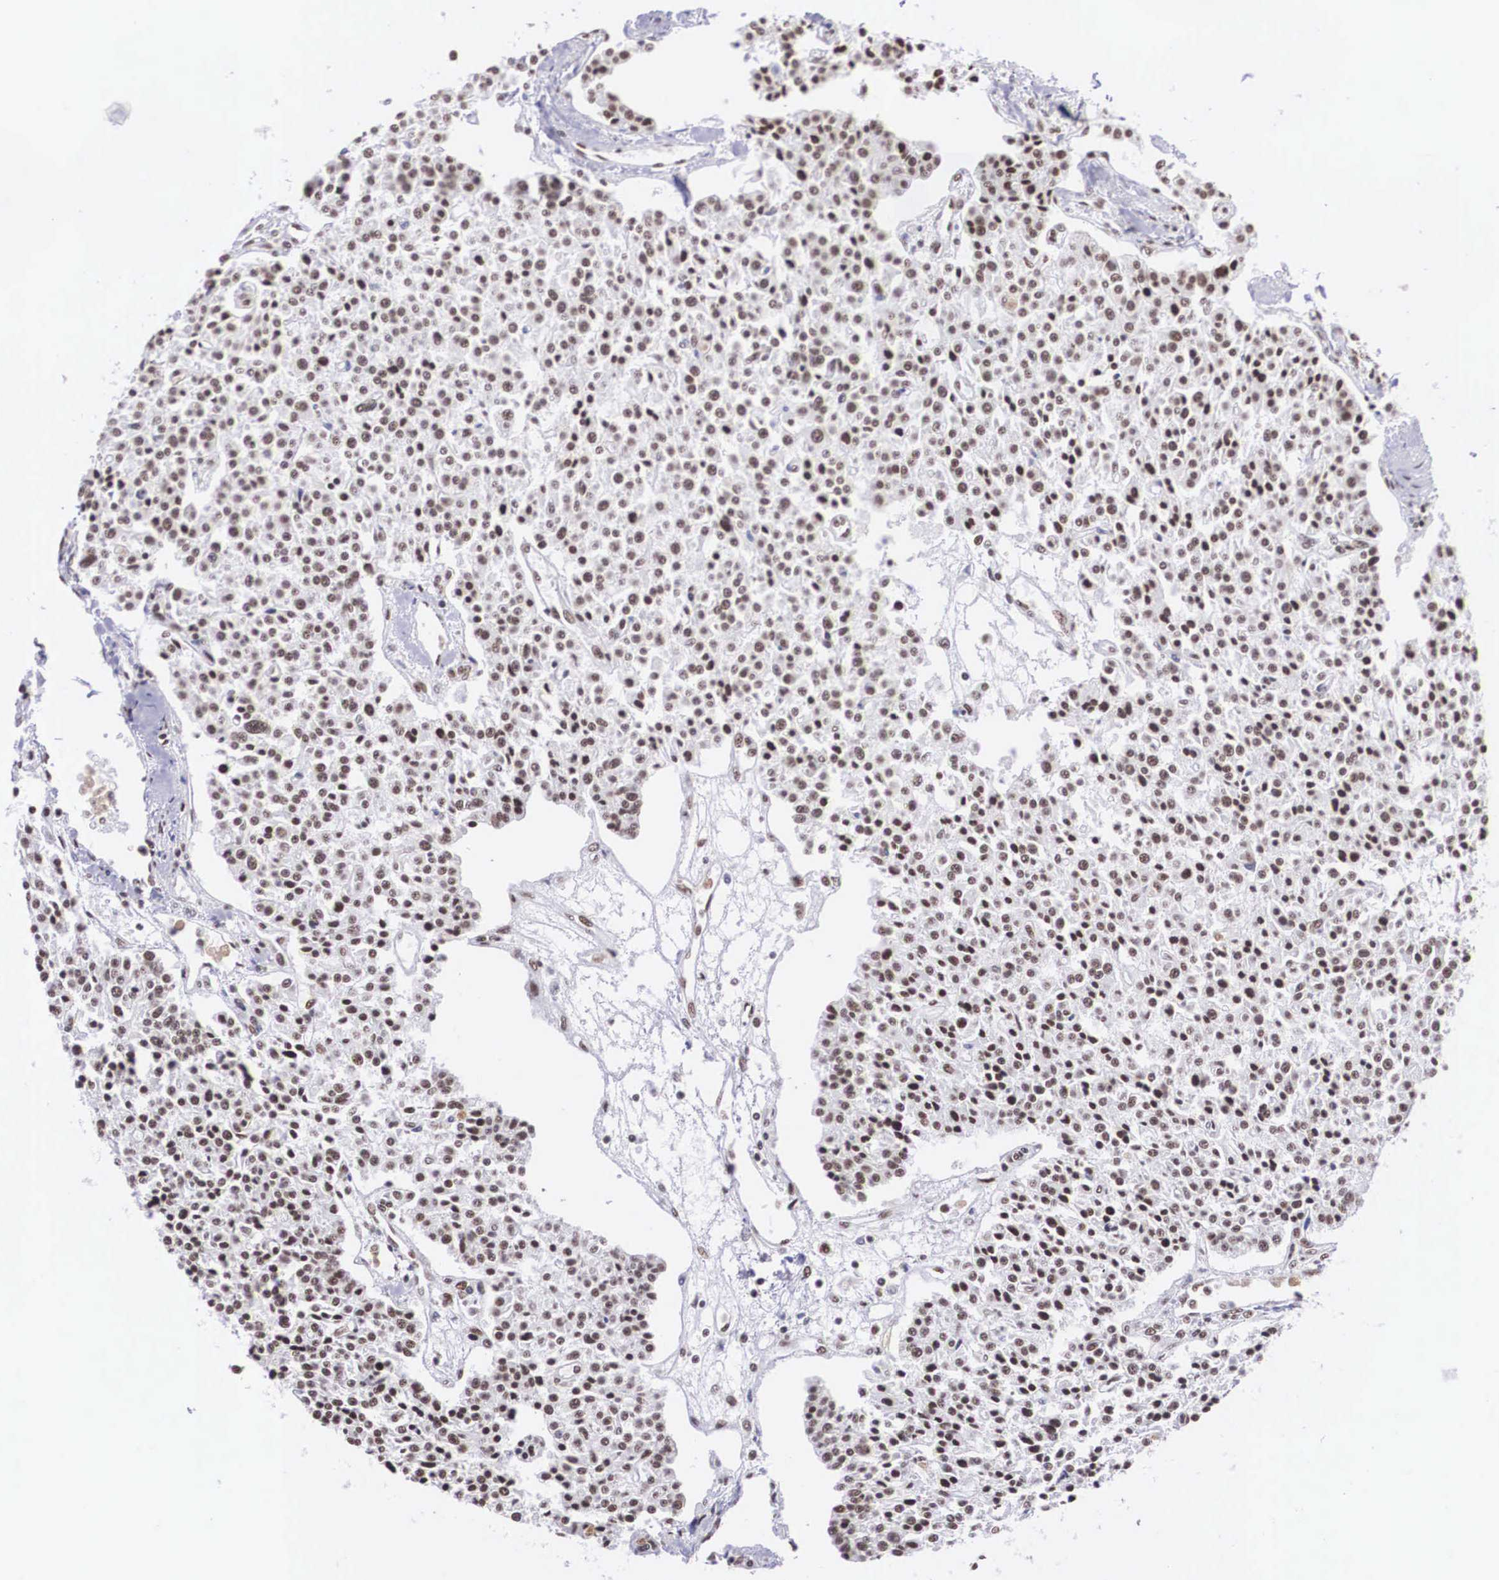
{"staining": {"intensity": "moderate", "quantity": ">75%", "location": "nuclear"}, "tissue": "carcinoid", "cell_type": "Tumor cells", "image_type": "cancer", "snomed": [{"axis": "morphology", "description": "Carcinoid, malignant, NOS"}, {"axis": "topography", "description": "Stomach"}], "caption": "Human carcinoid (malignant) stained for a protein (brown) demonstrates moderate nuclear positive expression in approximately >75% of tumor cells.", "gene": "SF3A1", "patient": {"sex": "female", "age": 76}}